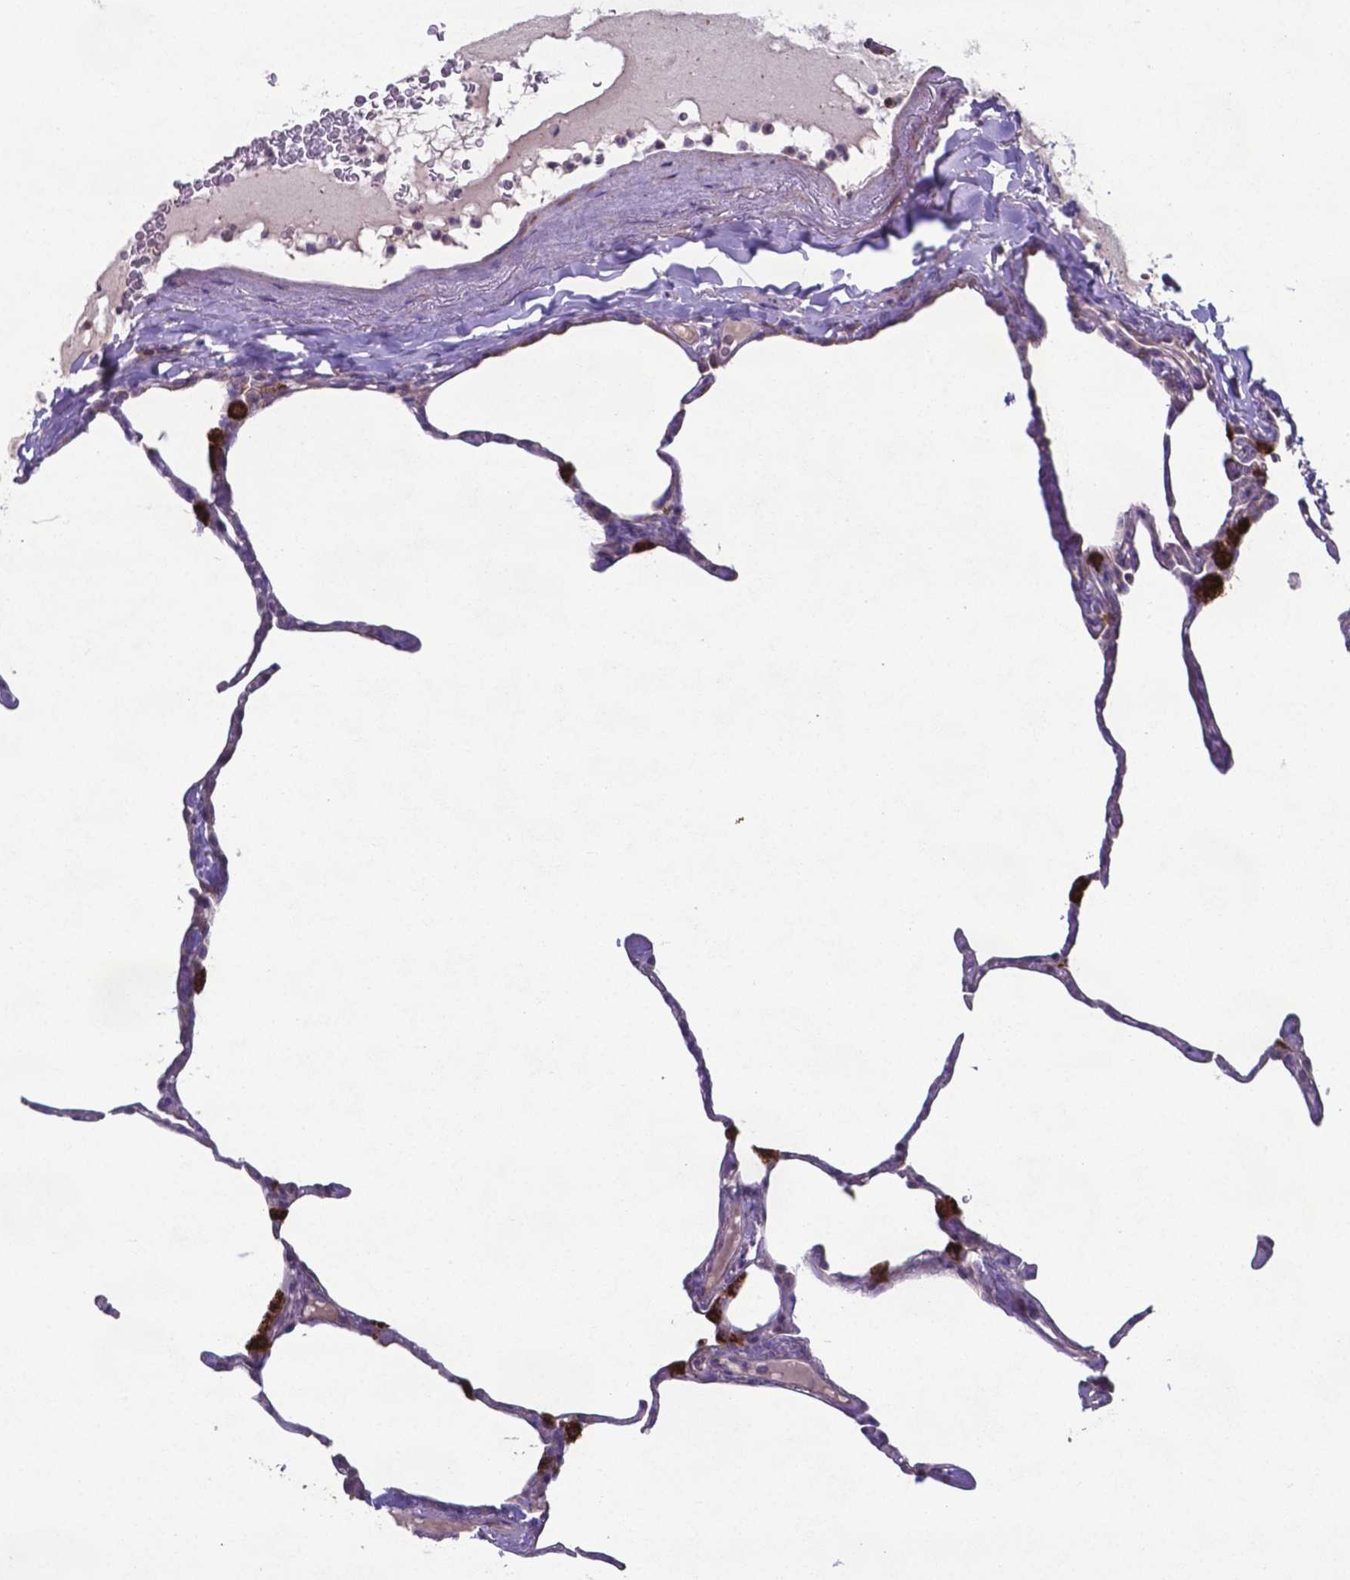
{"staining": {"intensity": "negative", "quantity": "none", "location": "none"}, "tissue": "lung", "cell_type": "Alveolar cells", "image_type": "normal", "snomed": [{"axis": "morphology", "description": "Normal tissue, NOS"}, {"axis": "topography", "description": "Lung"}], "caption": "DAB immunohistochemical staining of unremarkable lung reveals no significant positivity in alveolar cells. (Brightfield microscopy of DAB (3,3'-diaminobenzidine) immunohistochemistry (IHC) at high magnification).", "gene": "TYRO3", "patient": {"sex": "male", "age": 65}}